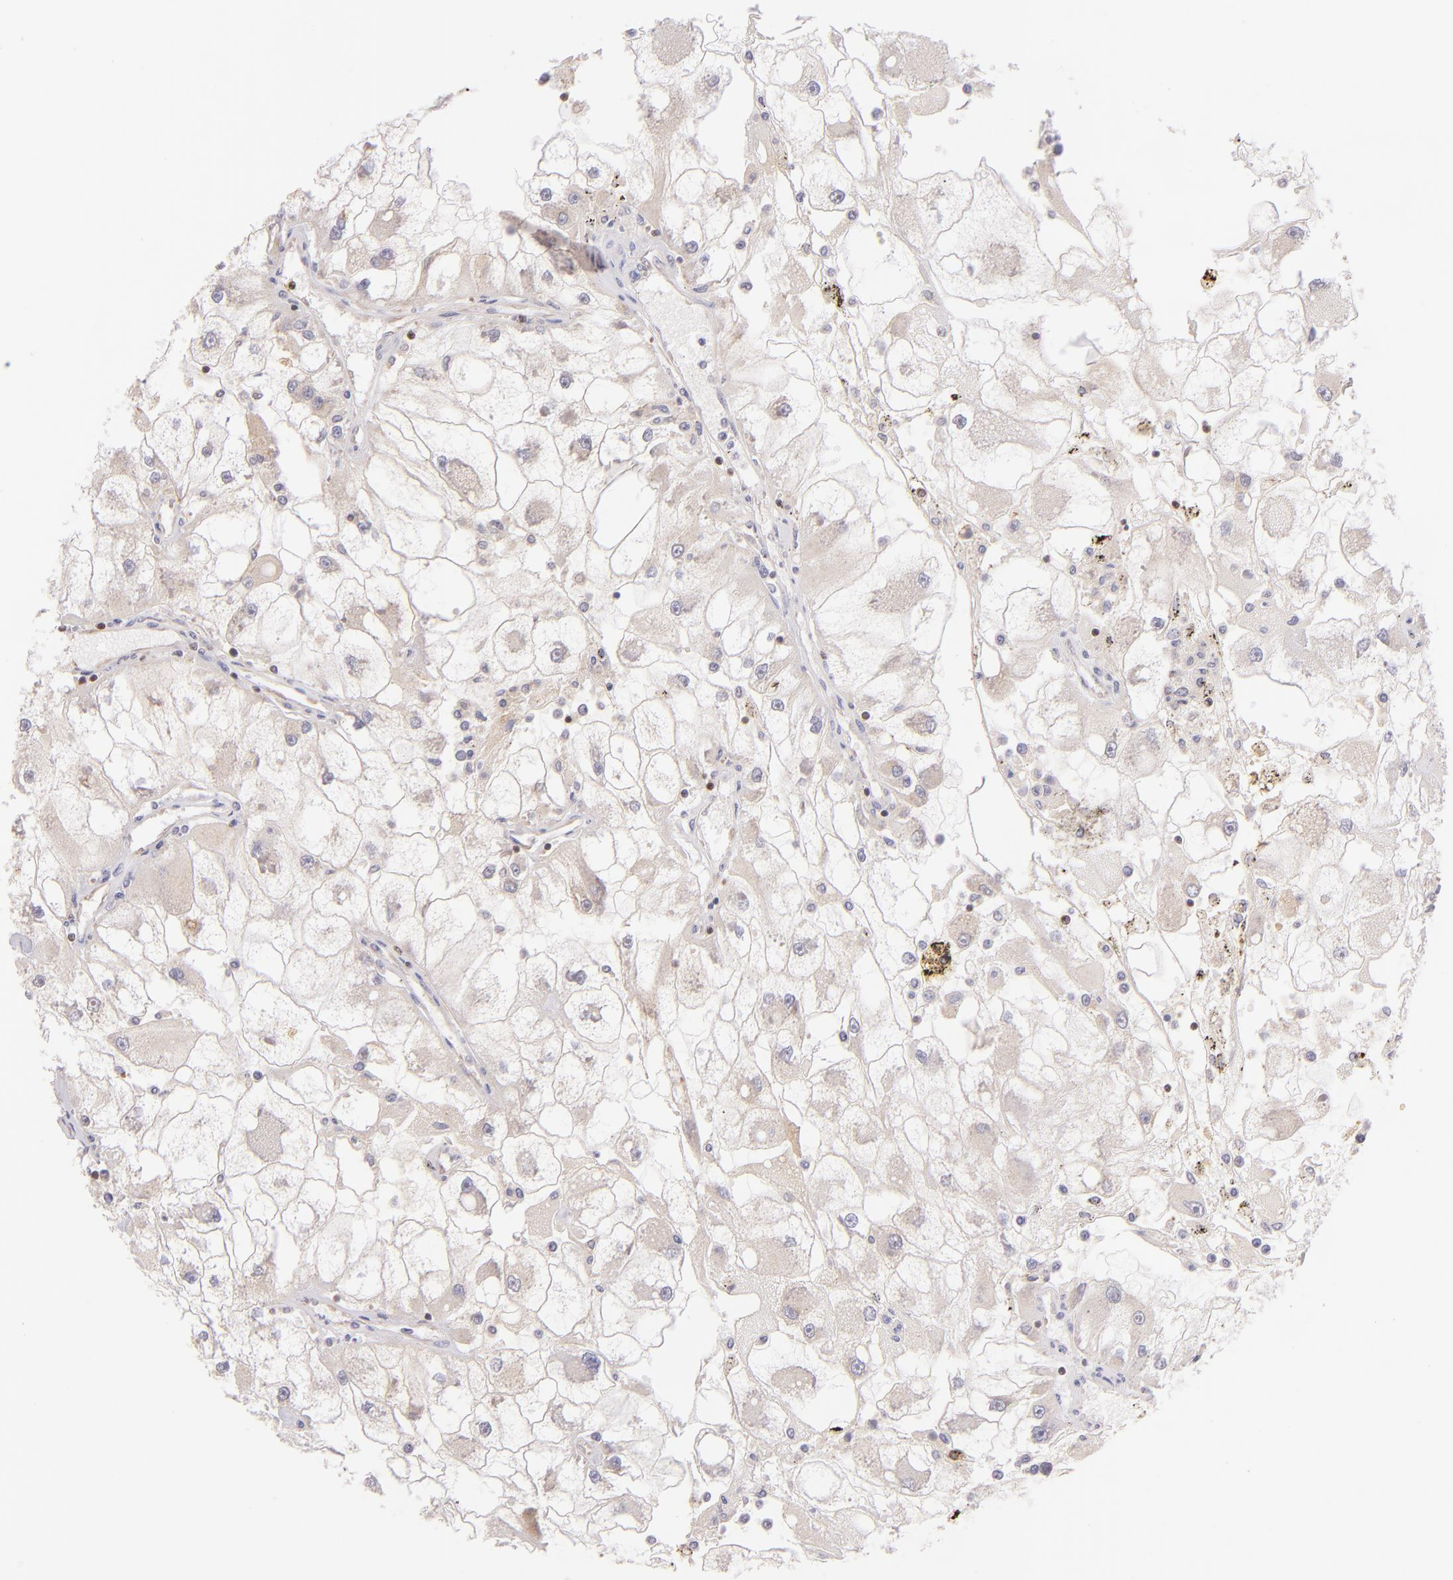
{"staining": {"intensity": "weak", "quantity": "25%-75%", "location": "cytoplasmic/membranous"}, "tissue": "renal cancer", "cell_type": "Tumor cells", "image_type": "cancer", "snomed": [{"axis": "morphology", "description": "Adenocarcinoma, NOS"}, {"axis": "topography", "description": "Kidney"}], "caption": "IHC (DAB) staining of human adenocarcinoma (renal) demonstrates weak cytoplasmic/membranous protein positivity in about 25%-75% of tumor cells. Using DAB (brown) and hematoxylin (blue) stains, captured at high magnification using brightfield microscopy.", "gene": "ZAP70", "patient": {"sex": "female", "age": 73}}